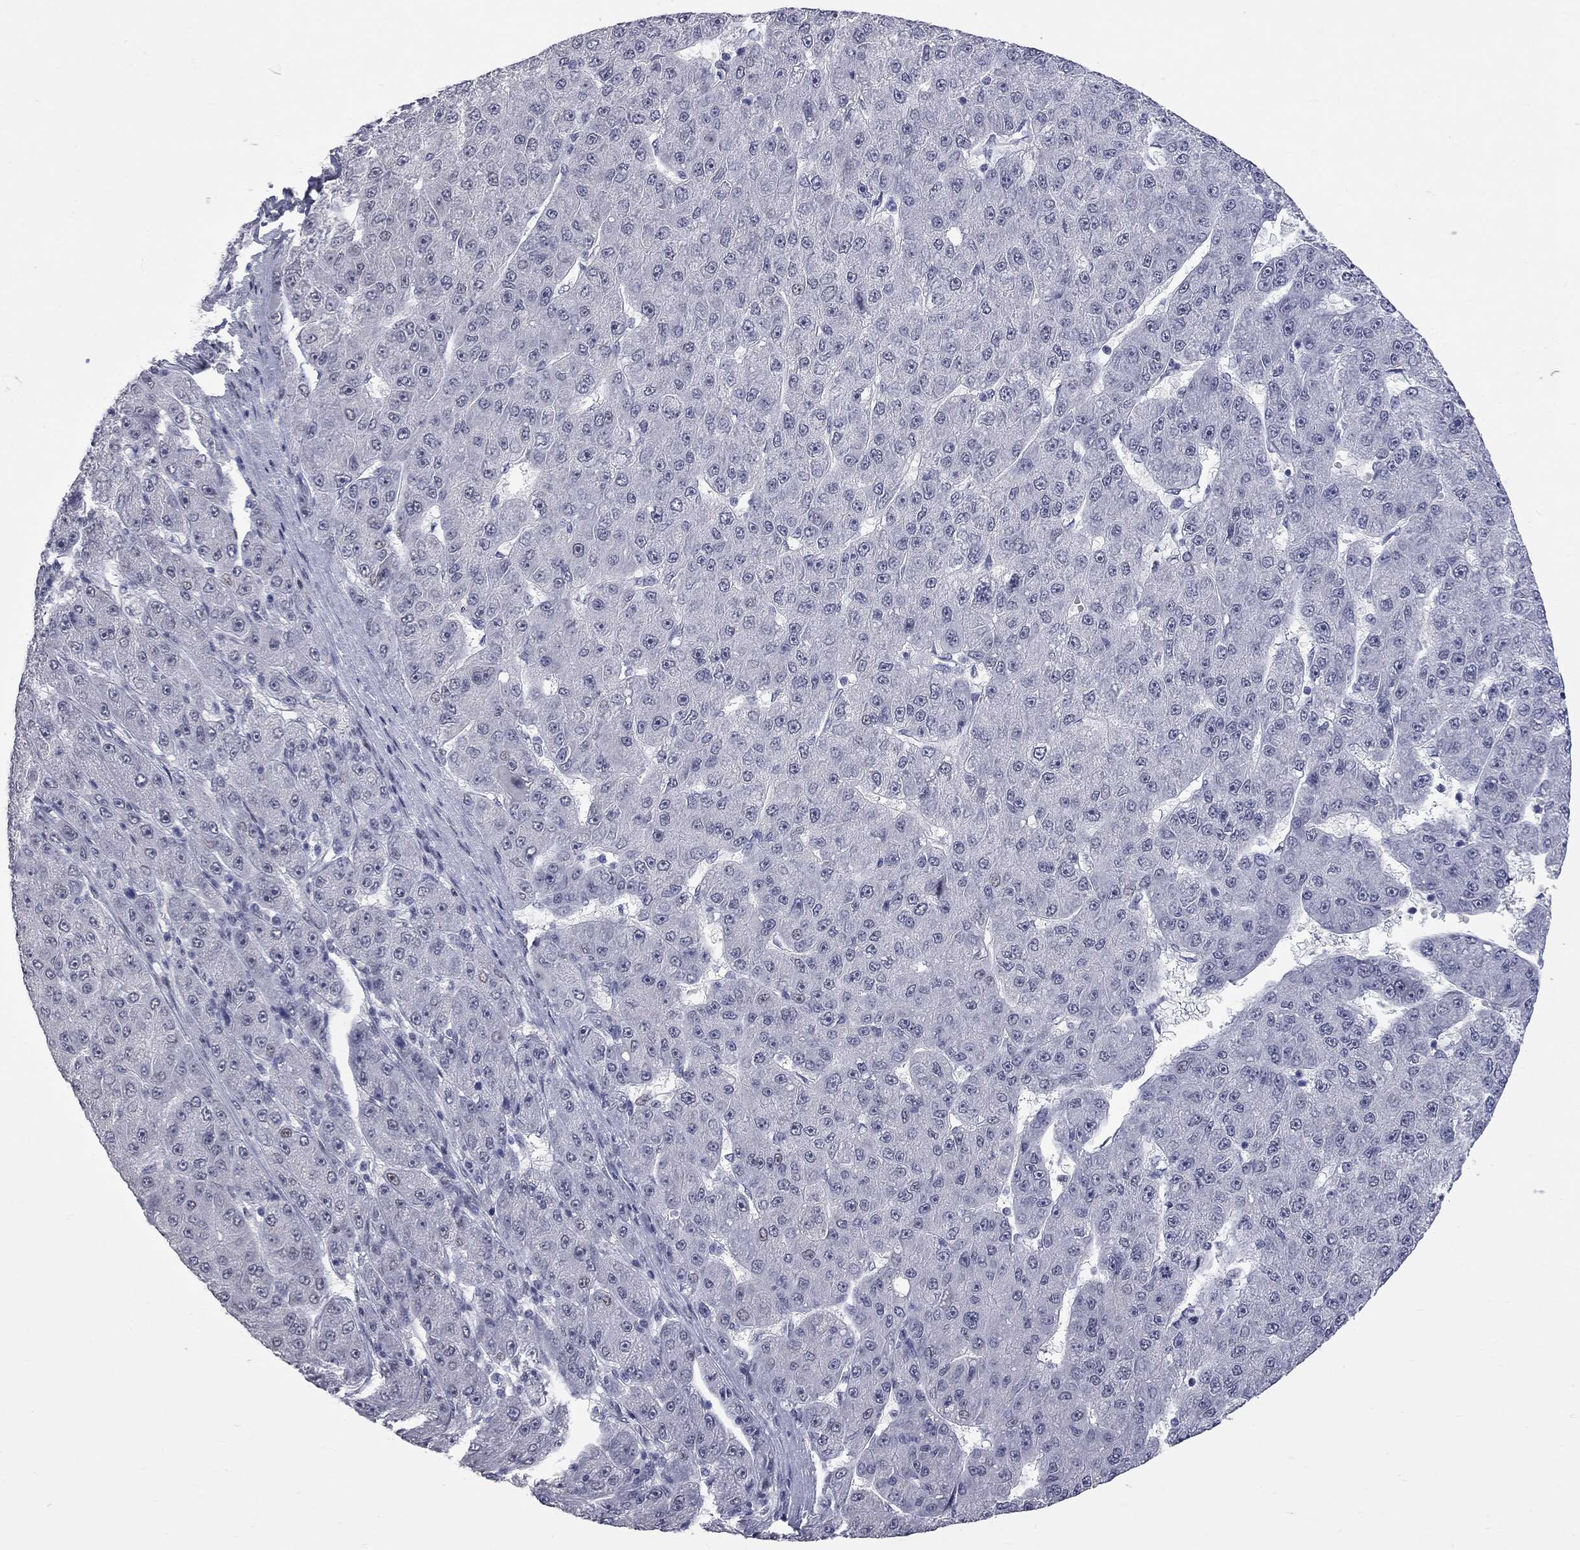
{"staining": {"intensity": "negative", "quantity": "none", "location": "none"}, "tissue": "liver cancer", "cell_type": "Tumor cells", "image_type": "cancer", "snomed": [{"axis": "morphology", "description": "Carcinoma, Hepatocellular, NOS"}, {"axis": "topography", "description": "Liver"}], "caption": "IHC histopathology image of neoplastic tissue: liver cancer stained with DAB displays no significant protein expression in tumor cells.", "gene": "ZNF154", "patient": {"sex": "male", "age": 67}}